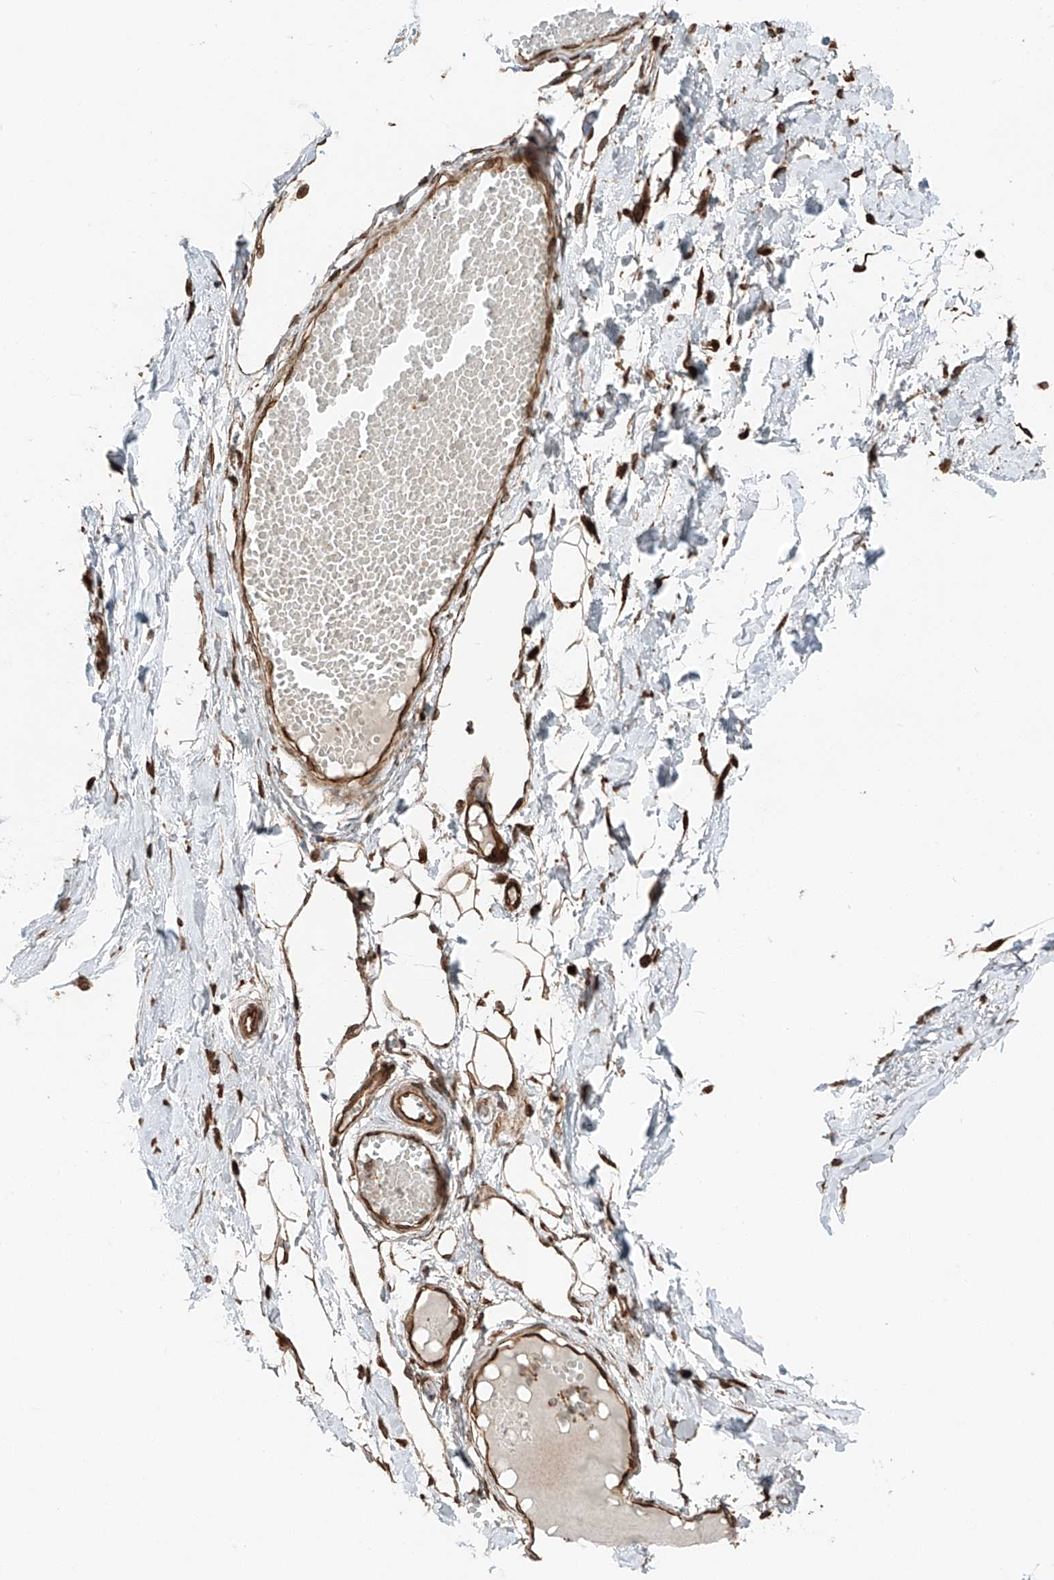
{"staining": {"intensity": "strong", "quantity": ">75%", "location": "cytoplasmic/membranous"}, "tissue": "breast", "cell_type": "Adipocytes", "image_type": "normal", "snomed": [{"axis": "morphology", "description": "Normal tissue, NOS"}, {"axis": "topography", "description": "Breast"}], "caption": "Immunohistochemistry (DAB) staining of normal human breast shows strong cytoplasmic/membranous protein expression in about >75% of adipocytes.", "gene": "CEP162", "patient": {"sex": "female", "age": 27}}